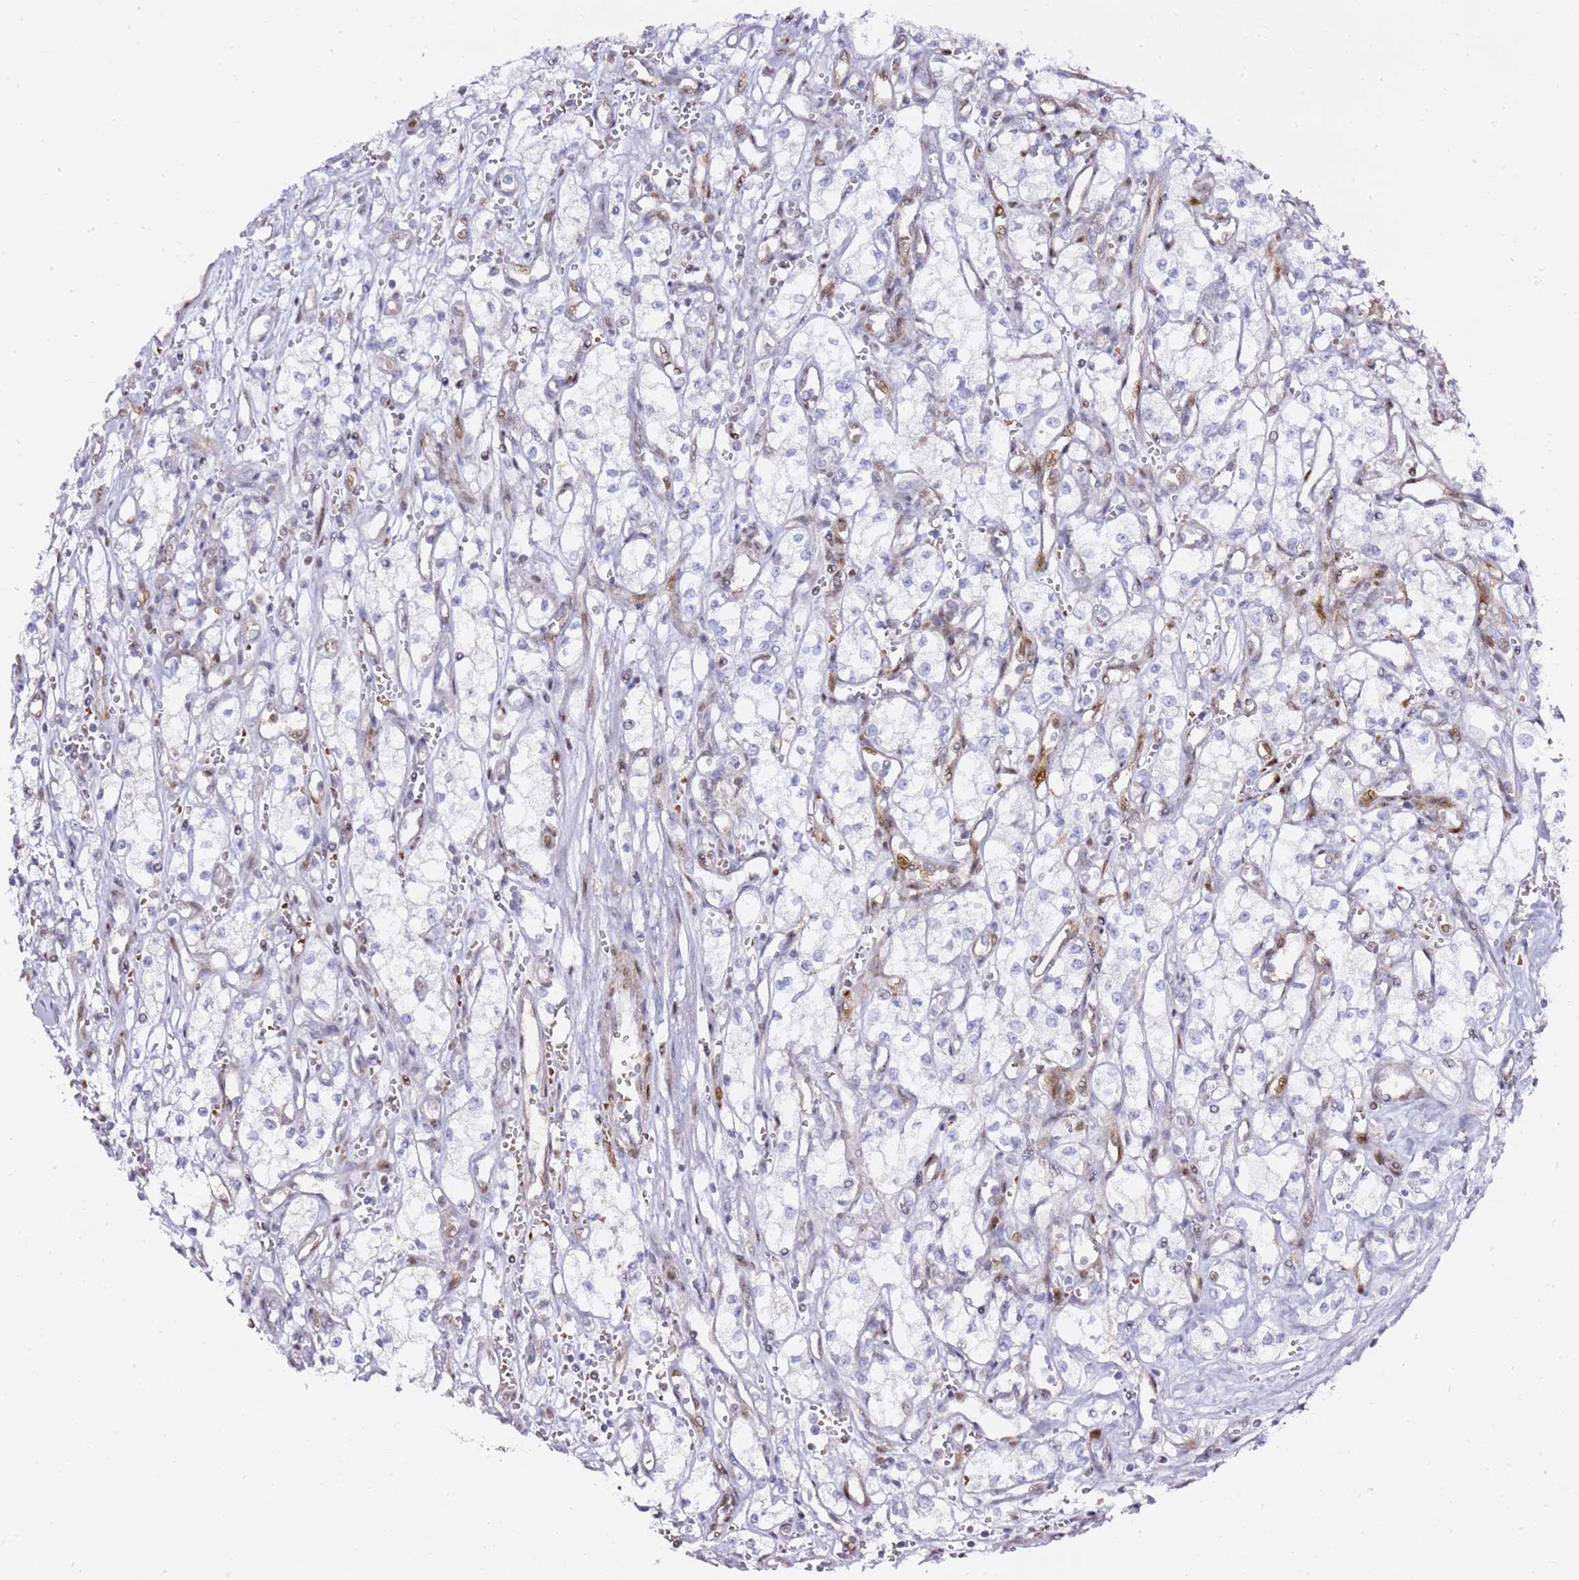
{"staining": {"intensity": "negative", "quantity": "none", "location": "none"}, "tissue": "renal cancer", "cell_type": "Tumor cells", "image_type": "cancer", "snomed": [{"axis": "morphology", "description": "Adenocarcinoma, NOS"}, {"axis": "topography", "description": "Kidney"}], "caption": "High power microscopy photomicrograph of an IHC image of renal adenocarcinoma, revealing no significant staining in tumor cells.", "gene": "GBP2", "patient": {"sex": "male", "age": 59}}